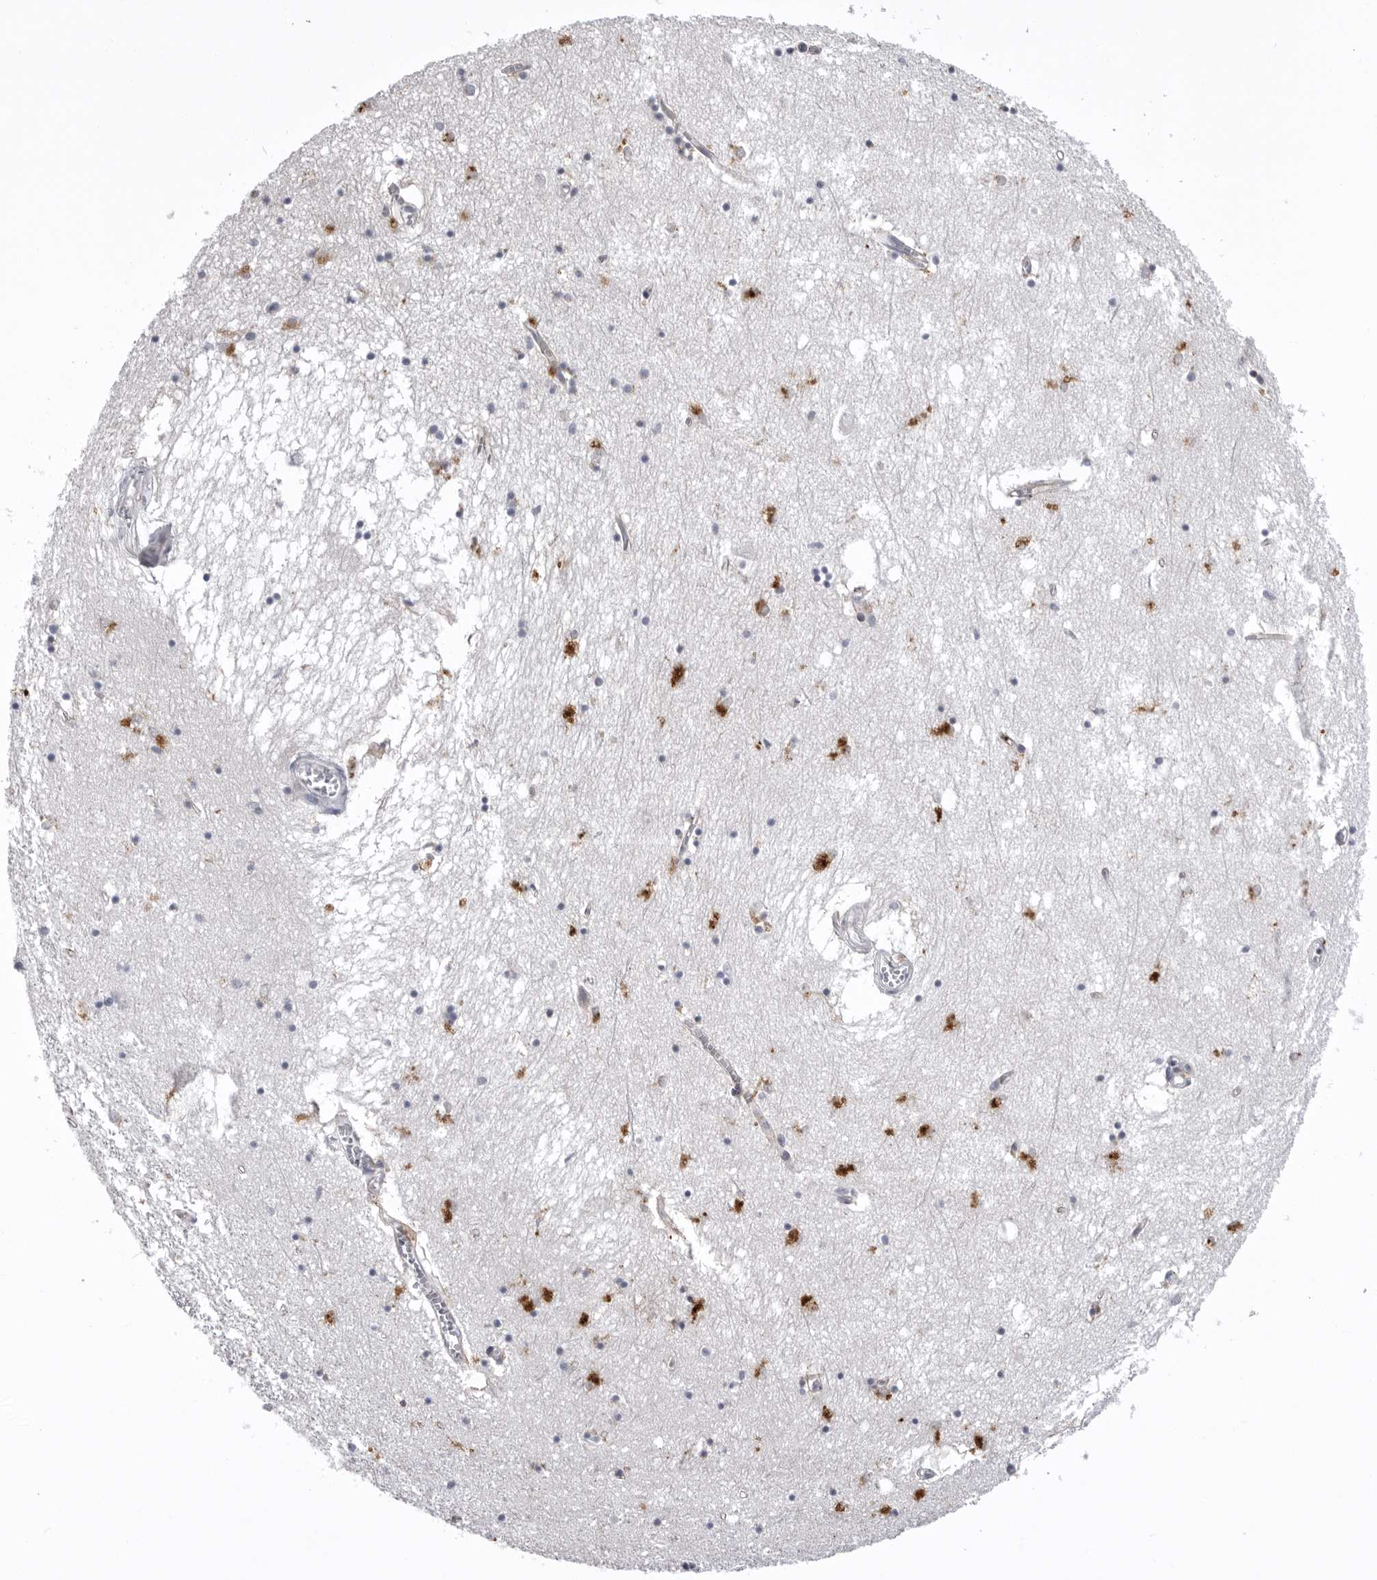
{"staining": {"intensity": "moderate", "quantity": "<25%", "location": "cytoplasmic/membranous"}, "tissue": "hippocampus", "cell_type": "Glial cells", "image_type": "normal", "snomed": [{"axis": "morphology", "description": "Normal tissue, NOS"}, {"axis": "topography", "description": "Hippocampus"}], "caption": "Immunohistochemistry of unremarkable human hippocampus displays low levels of moderate cytoplasmic/membranous staining in about <25% of glial cells. The staining is performed using DAB (3,3'-diaminobenzidine) brown chromogen to label protein expression. The nuclei are counter-stained blue using hematoxylin.", "gene": "PSPN", "patient": {"sex": "male", "age": 70}}